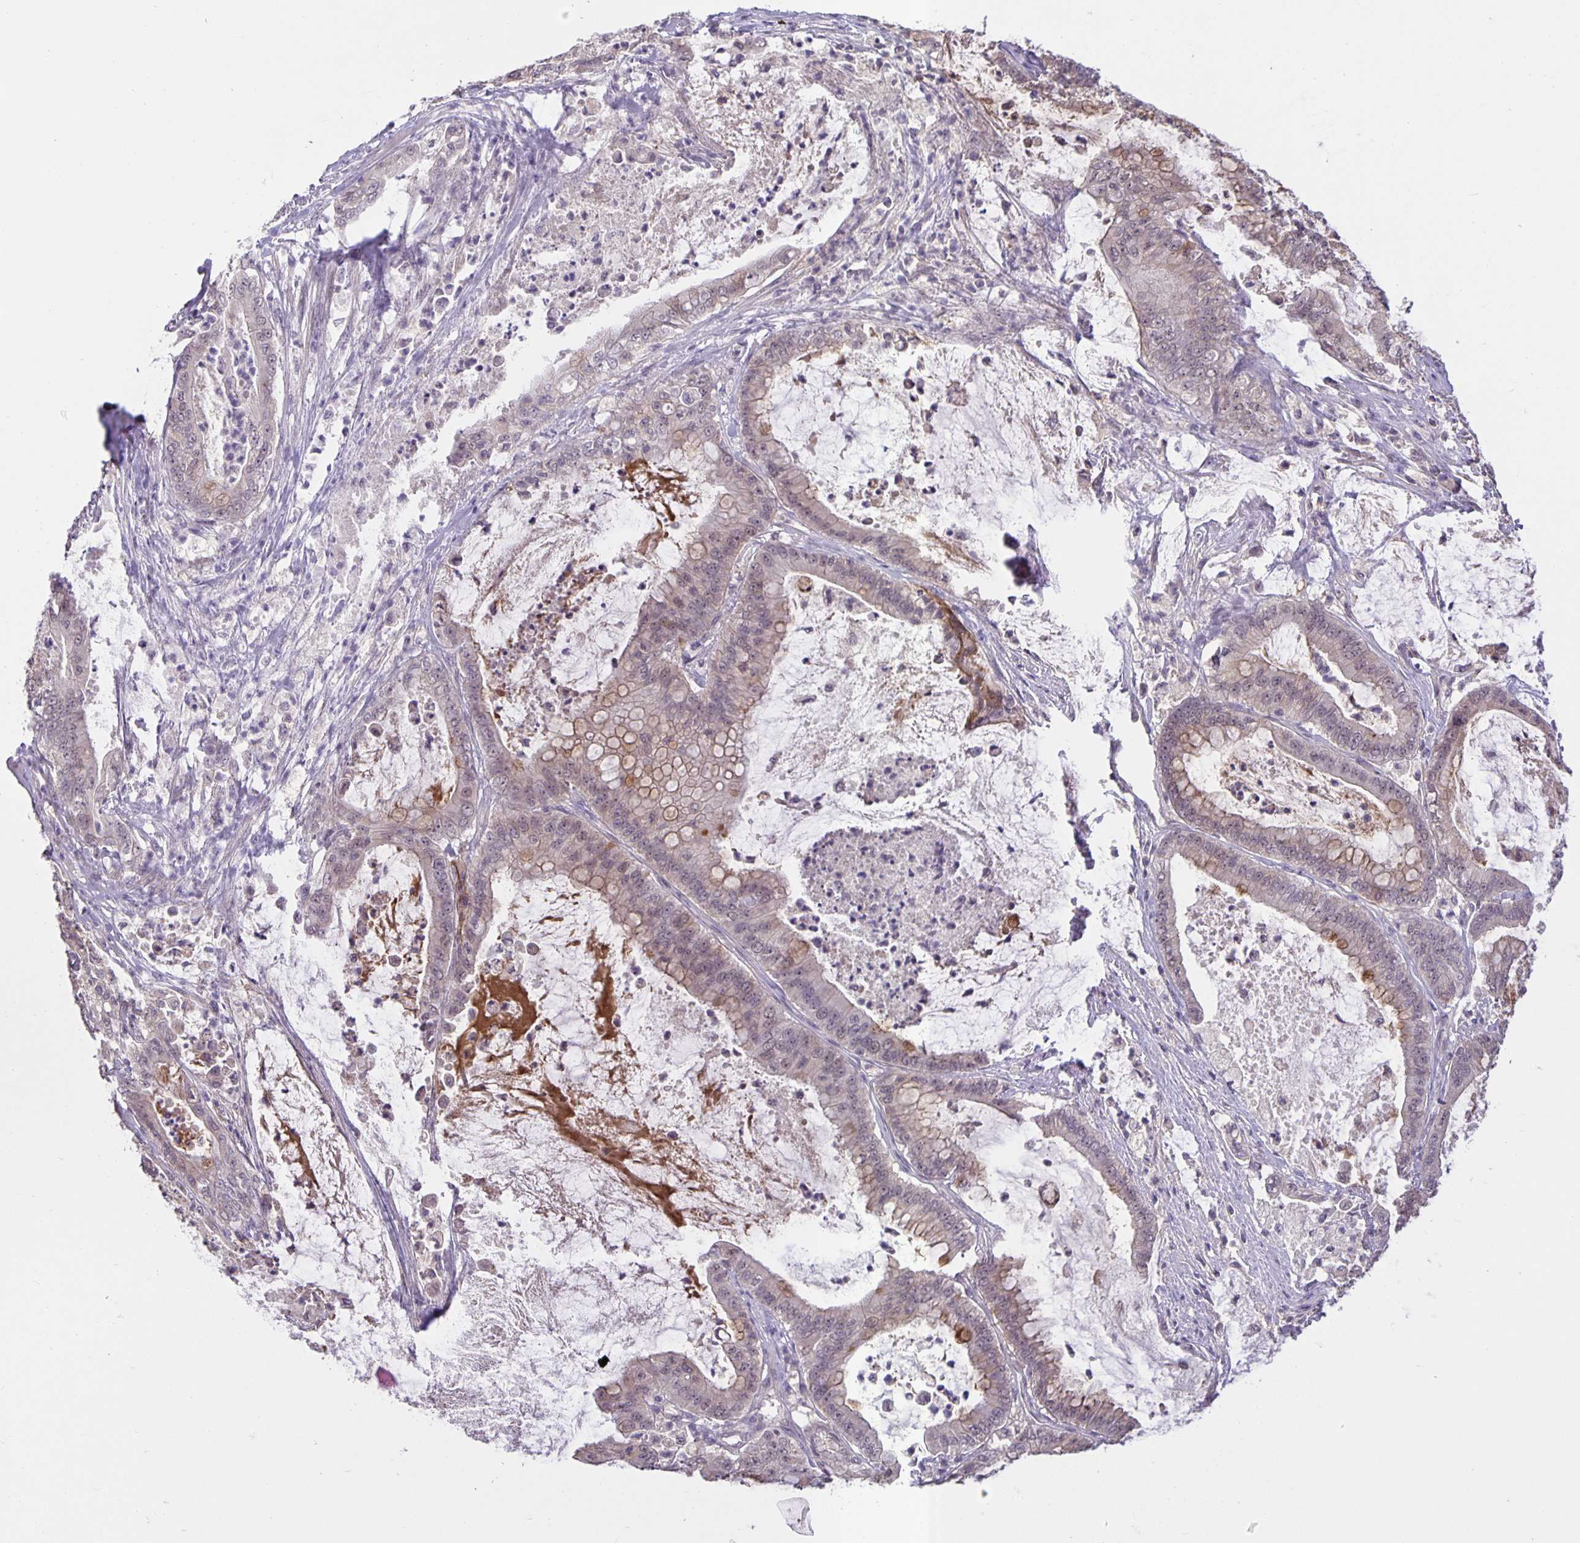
{"staining": {"intensity": "weak", "quantity": "<25%", "location": "cytoplasmic/membranous"}, "tissue": "pancreatic cancer", "cell_type": "Tumor cells", "image_type": "cancer", "snomed": [{"axis": "morphology", "description": "Adenocarcinoma, NOS"}, {"axis": "topography", "description": "Pancreas"}], "caption": "Pancreatic adenocarcinoma stained for a protein using immunohistochemistry demonstrates no expression tumor cells.", "gene": "ARVCF", "patient": {"sex": "male", "age": 71}}